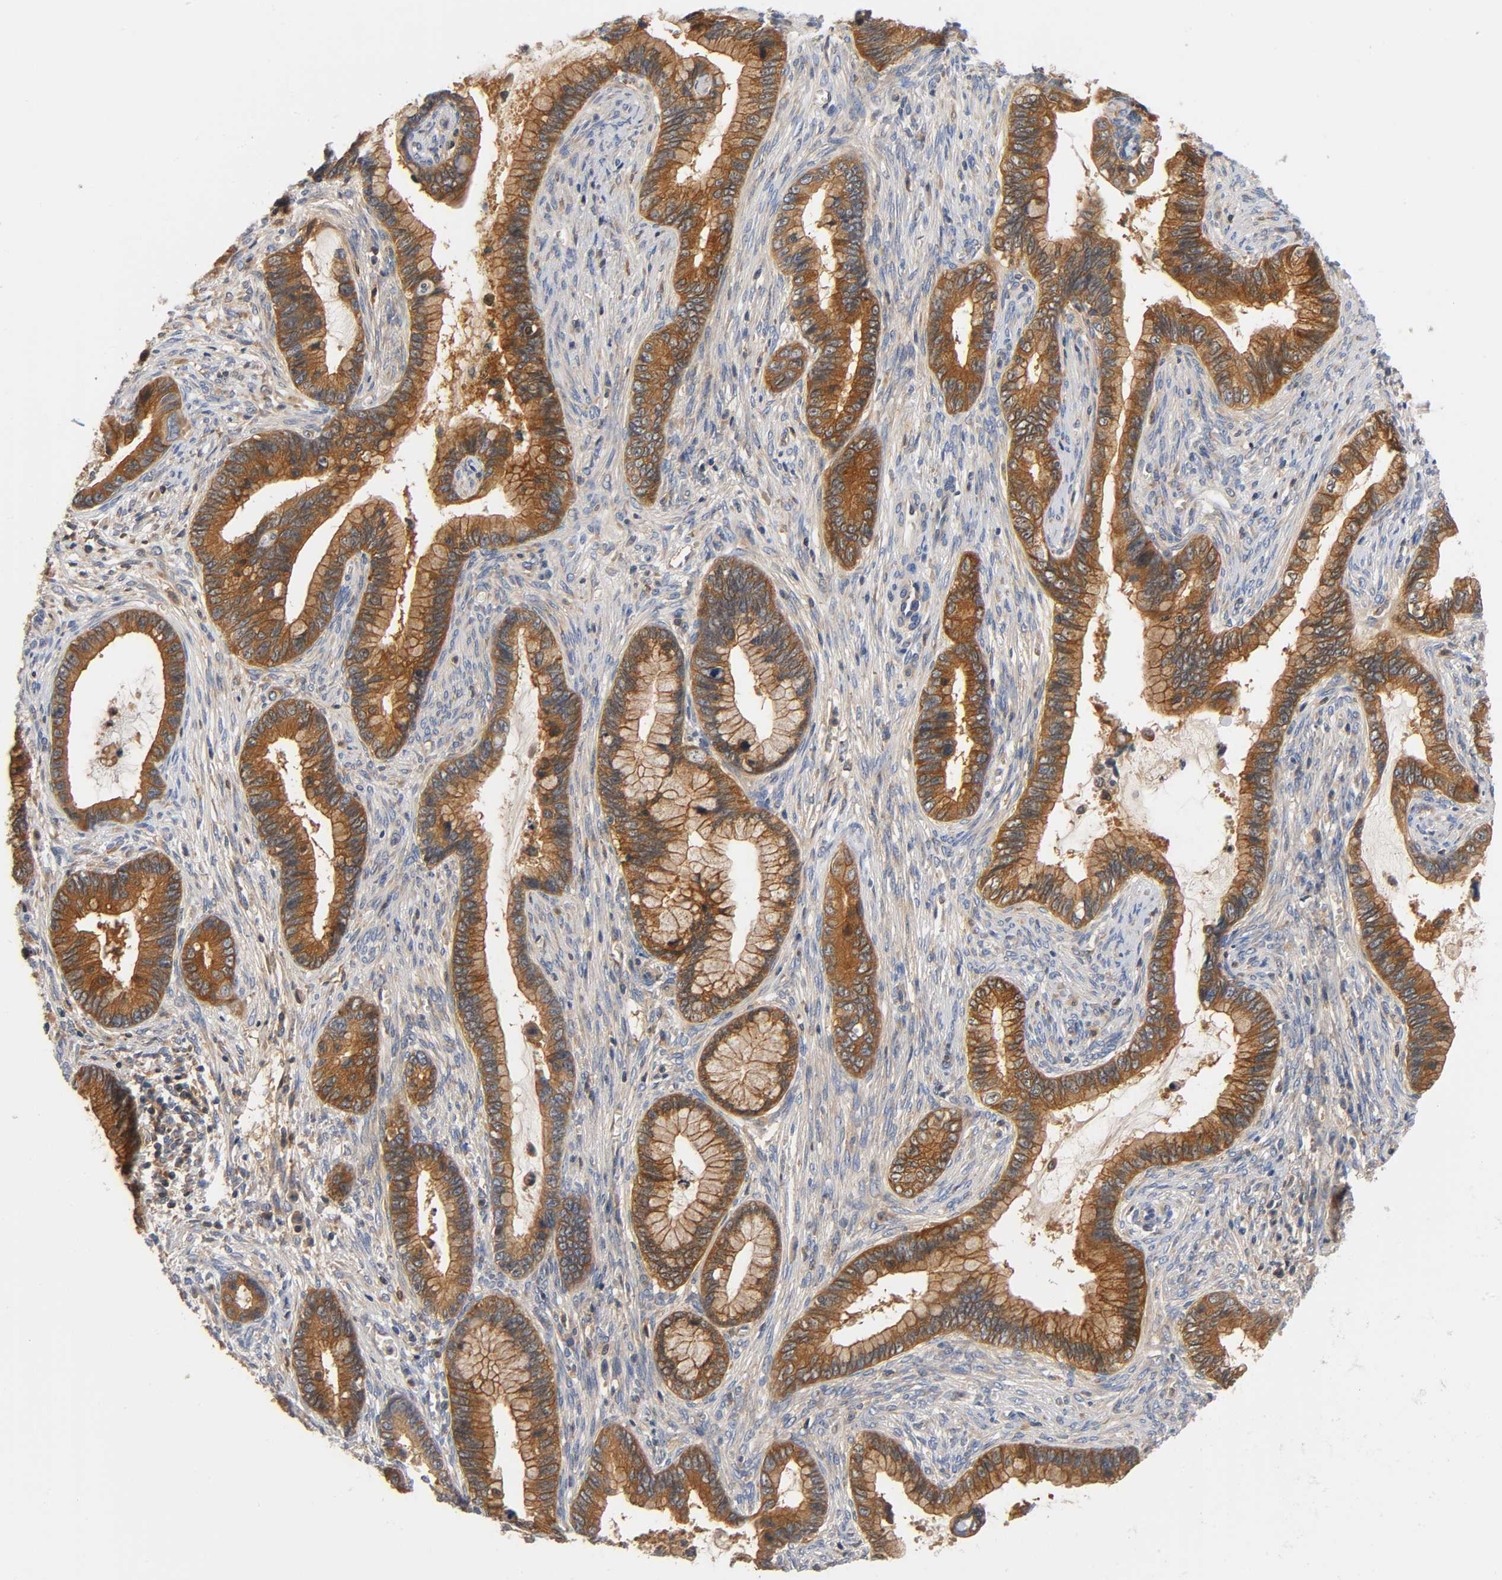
{"staining": {"intensity": "strong", "quantity": ">75%", "location": "cytoplasmic/membranous"}, "tissue": "cervical cancer", "cell_type": "Tumor cells", "image_type": "cancer", "snomed": [{"axis": "morphology", "description": "Adenocarcinoma, NOS"}, {"axis": "topography", "description": "Cervix"}], "caption": "A high amount of strong cytoplasmic/membranous expression is present in approximately >75% of tumor cells in cervical cancer tissue.", "gene": "PRKAB1", "patient": {"sex": "female", "age": 44}}